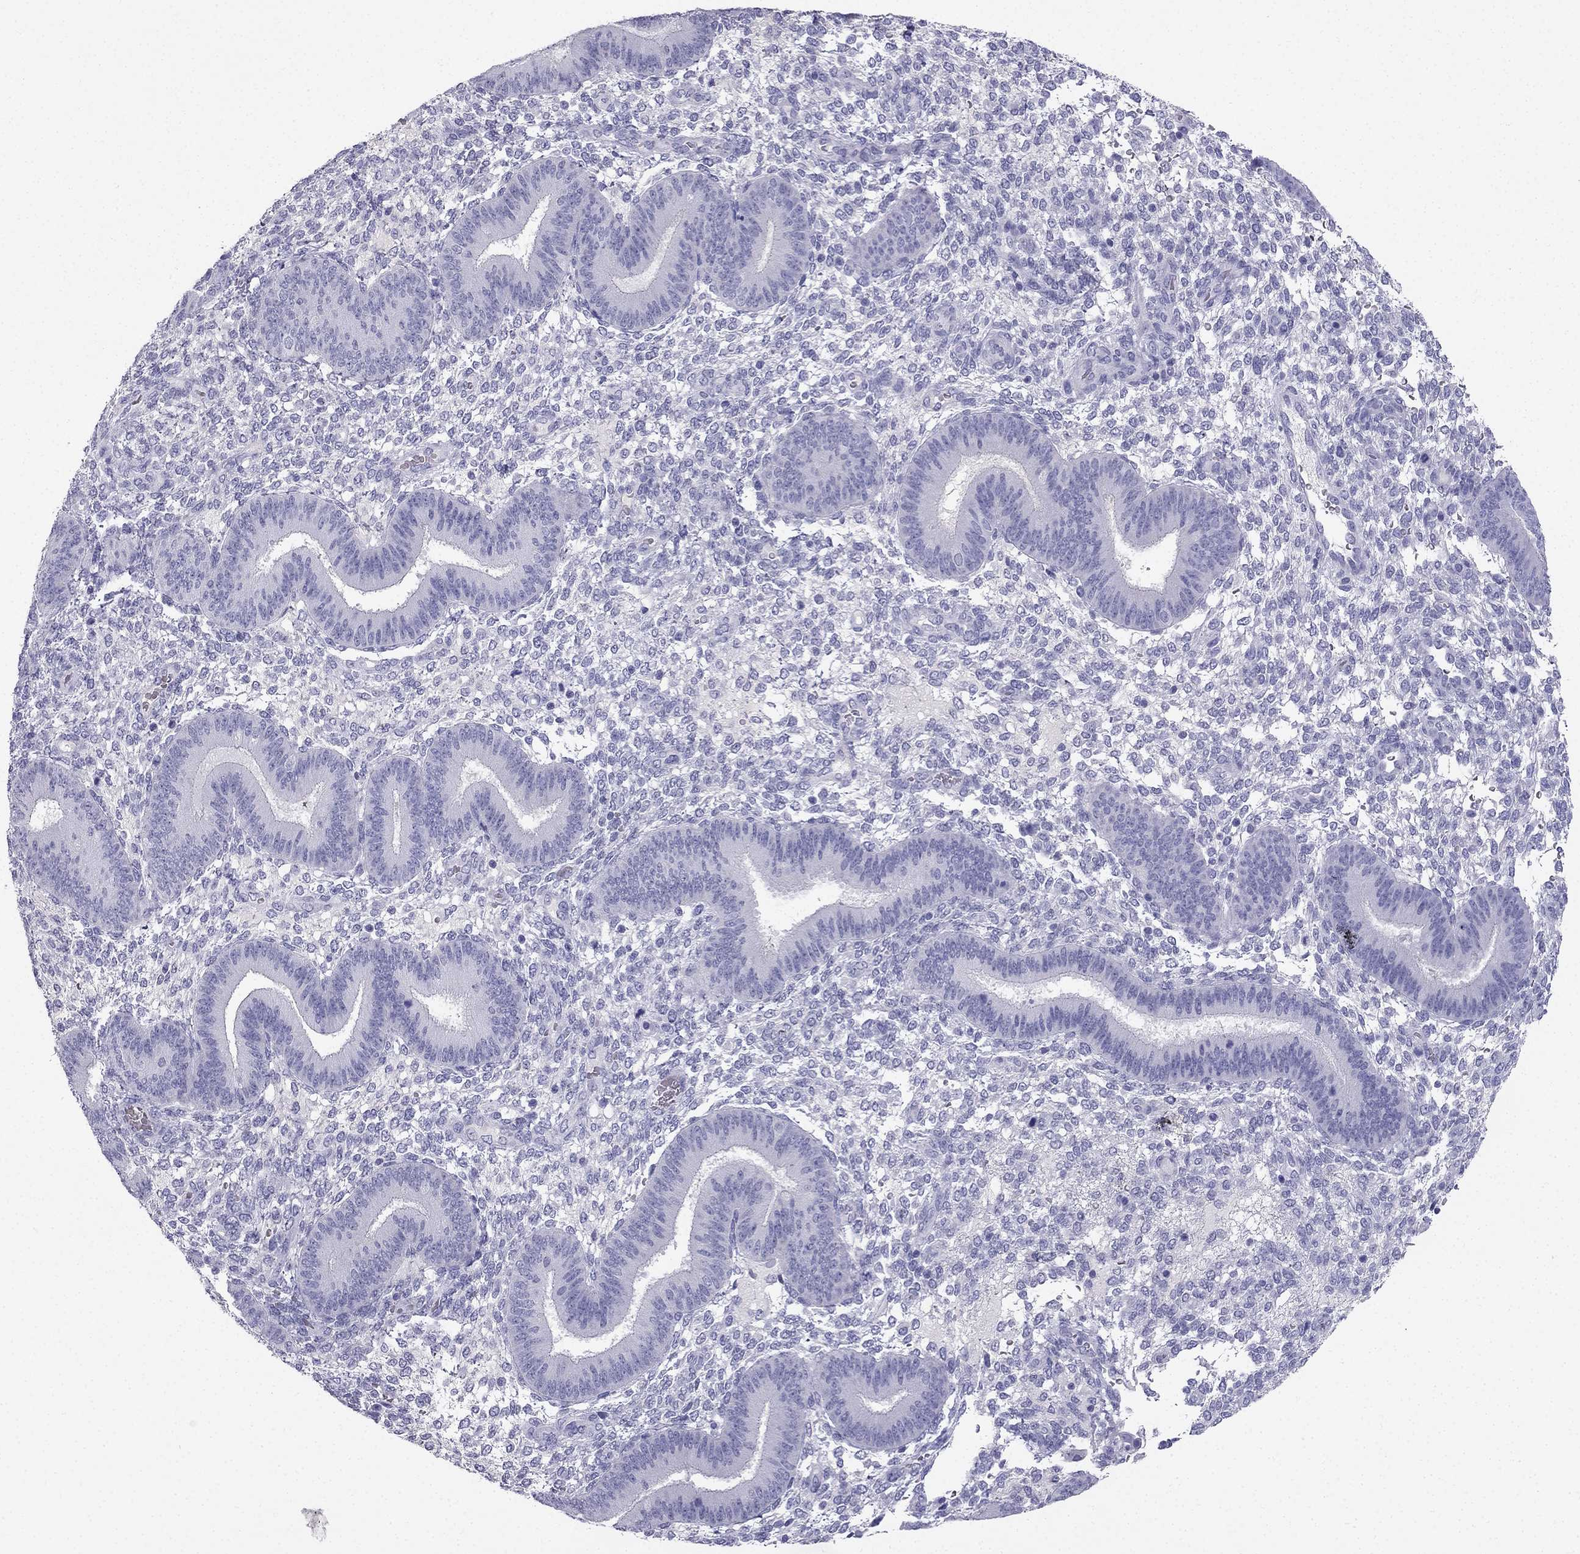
{"staining": {"intensity": "negative", "quantity": "none", "location": "none"}, "tissue": "endometrium", "cell_type": "Cells in endometrial stroma", "image_type": "normal", "snomed": [{"axis": "morphology", "description": "Normal tissue, NOS"}, {"axis": "topography", "description": "Endometrium"}], "caption": "Protein analysis of benign endometrium shows no significant expression in cells in endometrial stroma.", "gene": "NPTX1", "patient": {"sex": "female", "age": 39}}